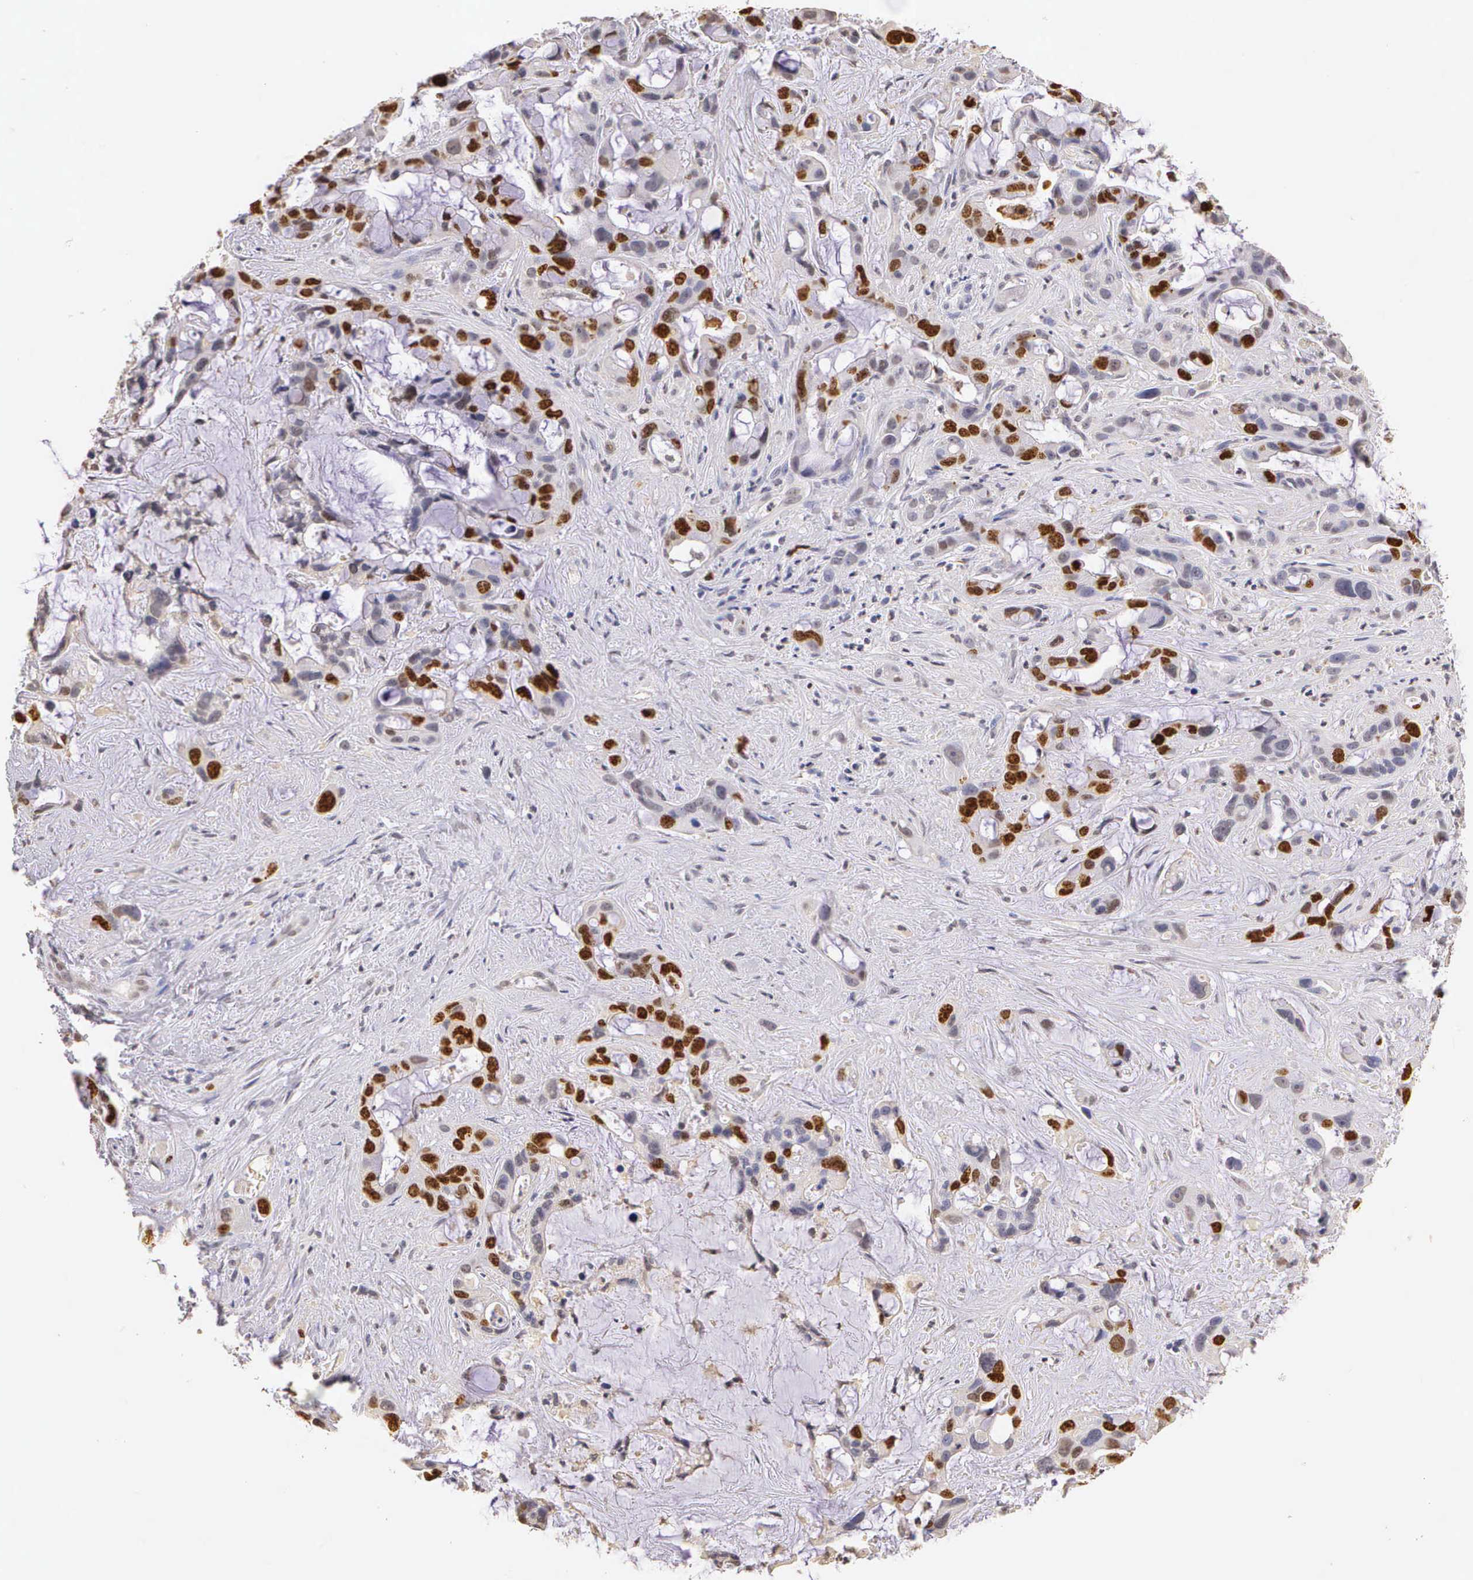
{"staining": {"intensity": "strong", "quantity": "25%-75%", "location": "nuclear"}, "tissue": "liver cancer", "cell_type": "Tumor cells", "image_type": "cancer", "snomed": [{"axis": "morphology", "description": "Cholangiocarcinoma"}, {"axis": "topography", "description": "Liver"}], "caption": "Protein expression analysis of human liver cholangiocarcinoma reveals strong nuclear positivity in about 25%-75% of tumor cells. The staining is performed using DAB (3,3'-diaminobenzidine) brown chromogen to label protein expression. The nuclei are counter-stained blue using hematoxylin.", "gene": "MKI67", "patient": {"sex": "female", "age": 65}}